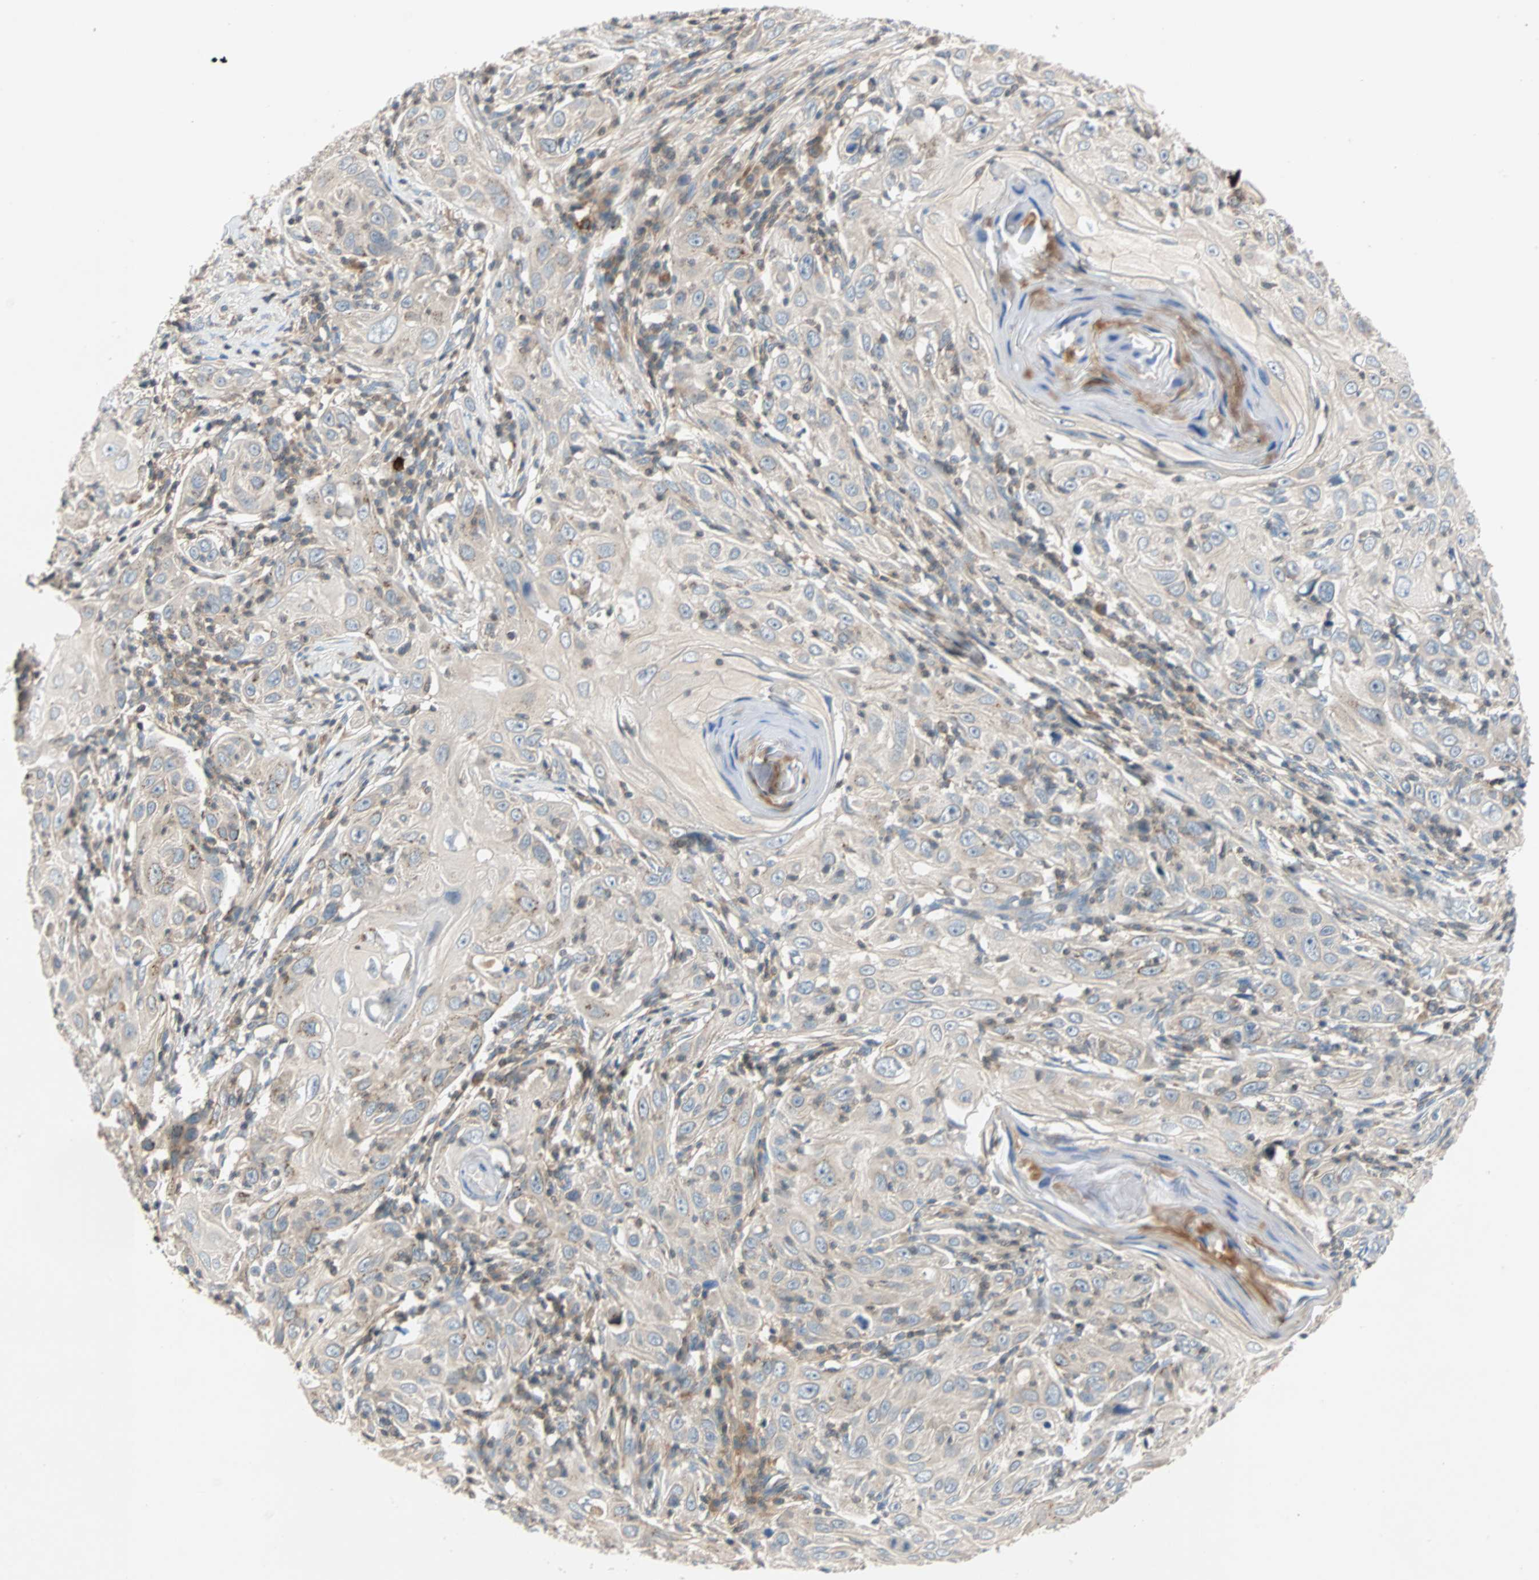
{"staining": {"intensity": "negative", "quantity": "none", "location": "none"}, "tissue": "skin cancer", "cell_type": "Tumor cells", "image_type": "cancer", "snomed": [{"axis": "morphology", "description": "Squamous cell carcinoma, NOS"}, {"axis": "topography", "description": "Skin"}], "caption": "High magnification brightfield microscopy of squamous cell carcinoma (skin) stained with DAB (brown) and counterstained with hematoxylin (blue): tumor cells show no significant positivity.", "gene": "MAP4K1", "patient": {"sex": "female", "age": 88}}